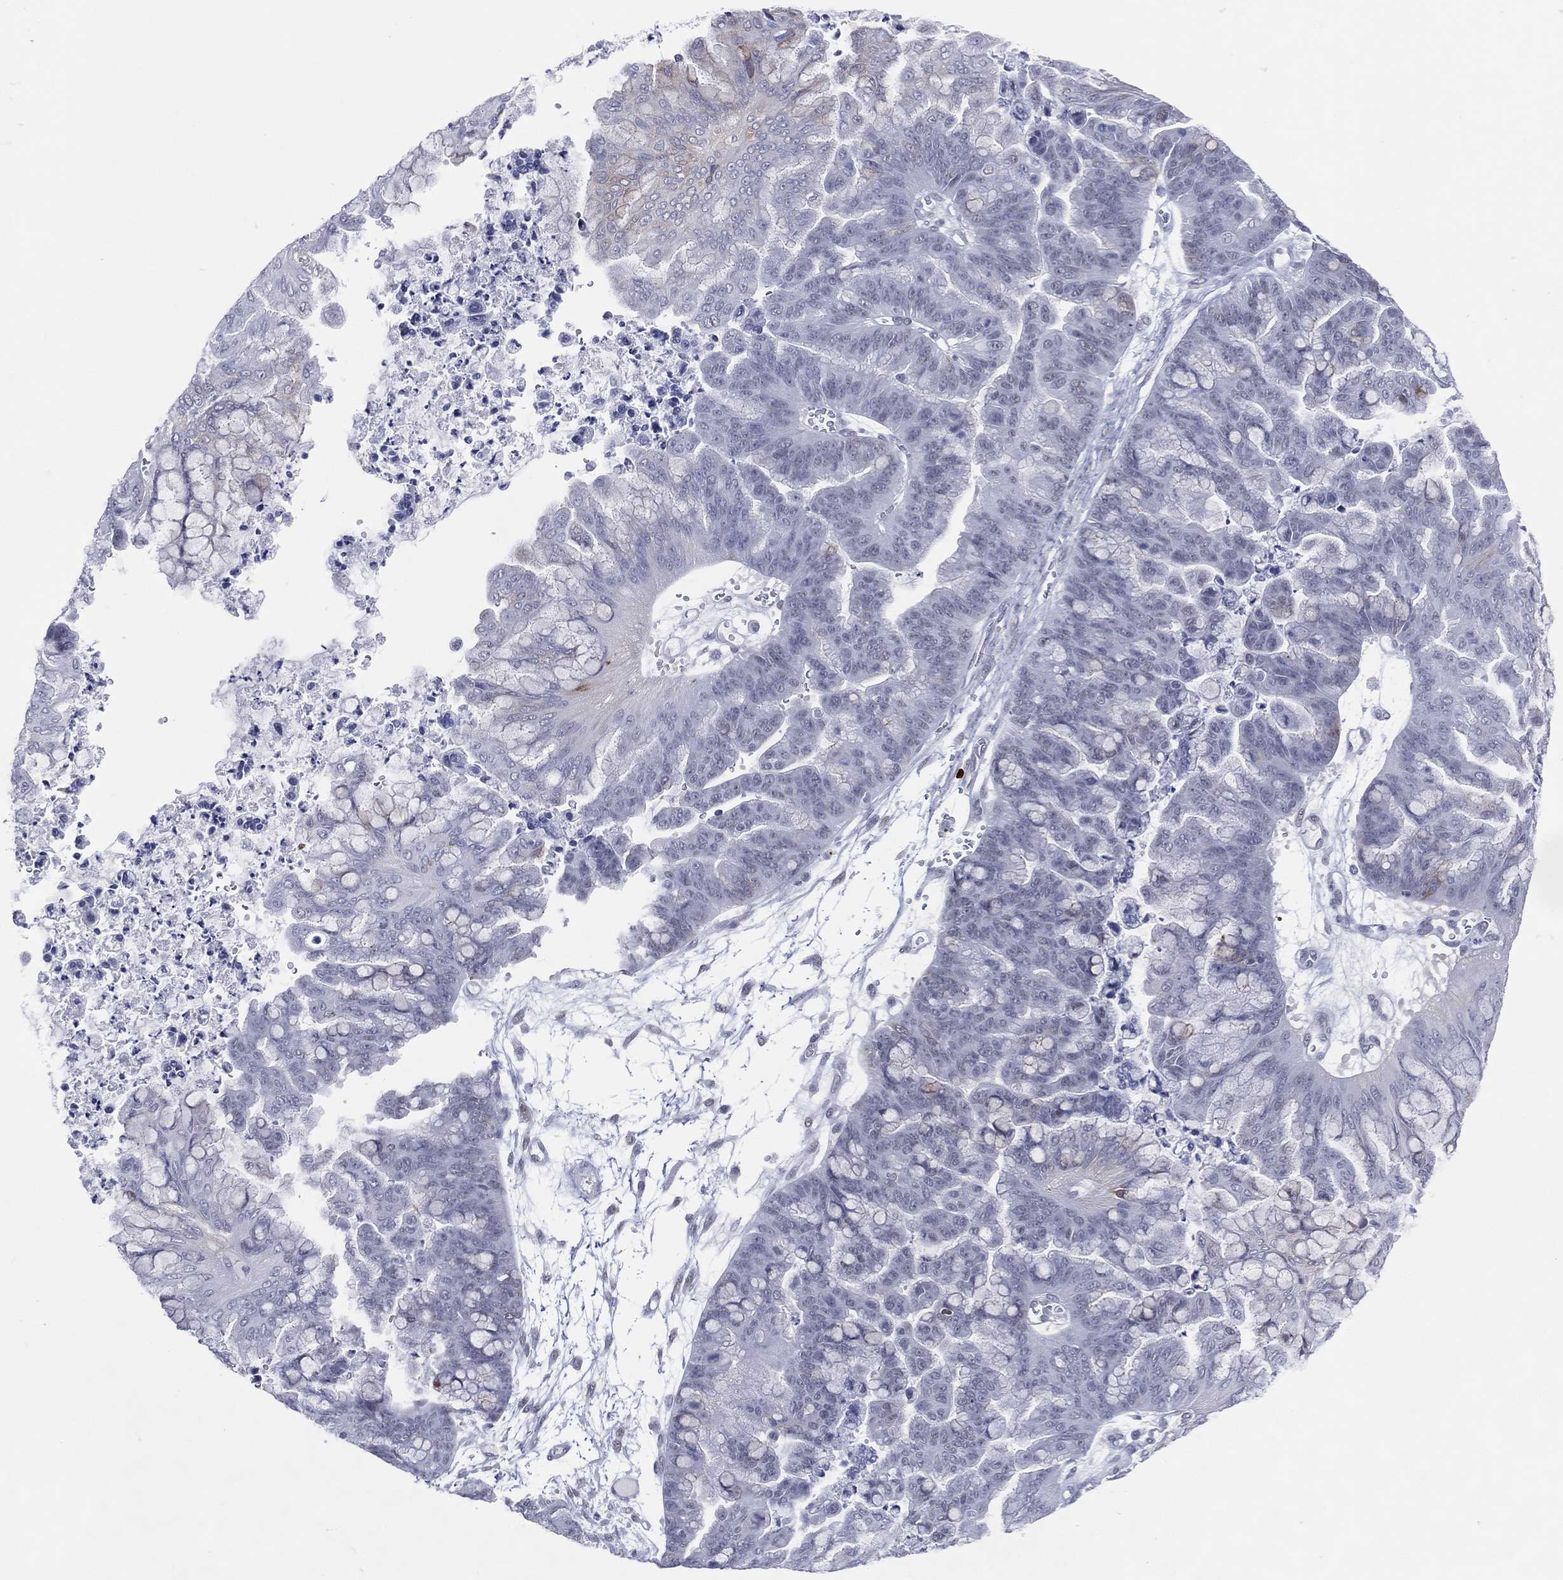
{"staining": {"intensity": "negative", "quantity": "none", "location": "none"}, "tissue": "ovarian cancer", "cell_type": "Tumor cells", "image_type": "cancer", "snomed": [{"axis": "morphology", "description": "Cystadenocarcinoma, mucinous, NOS"}, {"axis": "topography", "description": "Ovary"}], "caption": "Tumor cells are negative for brown protein staining in mucinous cystadenocarcinoma (ovarian).", "gene": "CFAP58", "patient": {"sex": "female", "age": 67}}